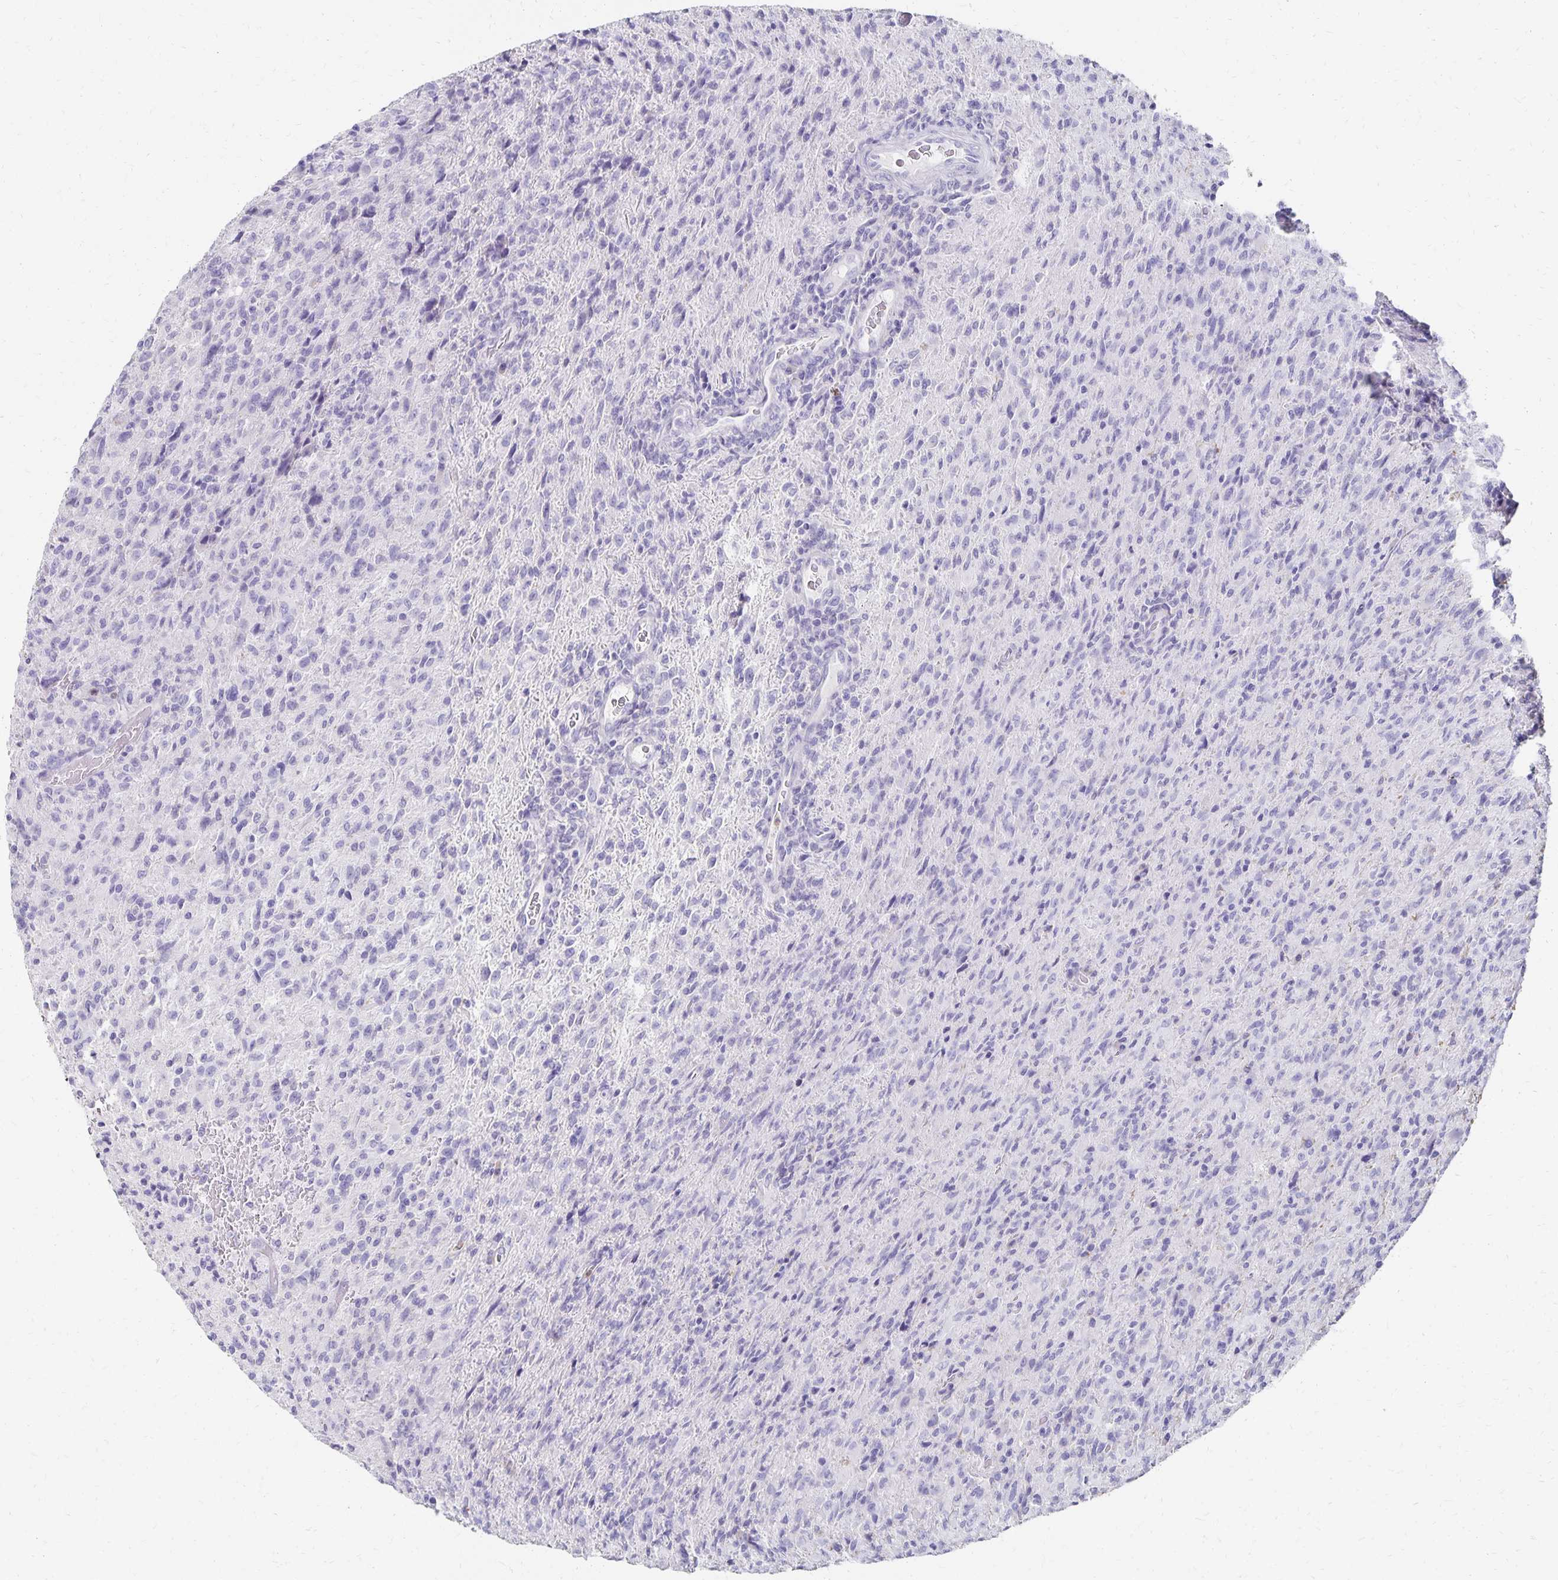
{"staining": {"intensity": "negative", "quantity": "none", "location": "none"}, "tissue": "glioma", "cell_type": "Tumor cells", "image_type": "cancer", "snomed": [{"axis": "morphology", "description": "Glioma, malignant, High grade"}, {"axis": "topography", "description": "Brain"}], "caption": "High magnification brightfield microscopy of malignant high-grade glioma stained with DAB (3,3'-diaminobenzidine) (brown) and counterstained with hematoxylin (blue): tumor cells show no significant positivity.", "gene": "DYNLT4", "patient": {"sex": "male", "age": 68}}